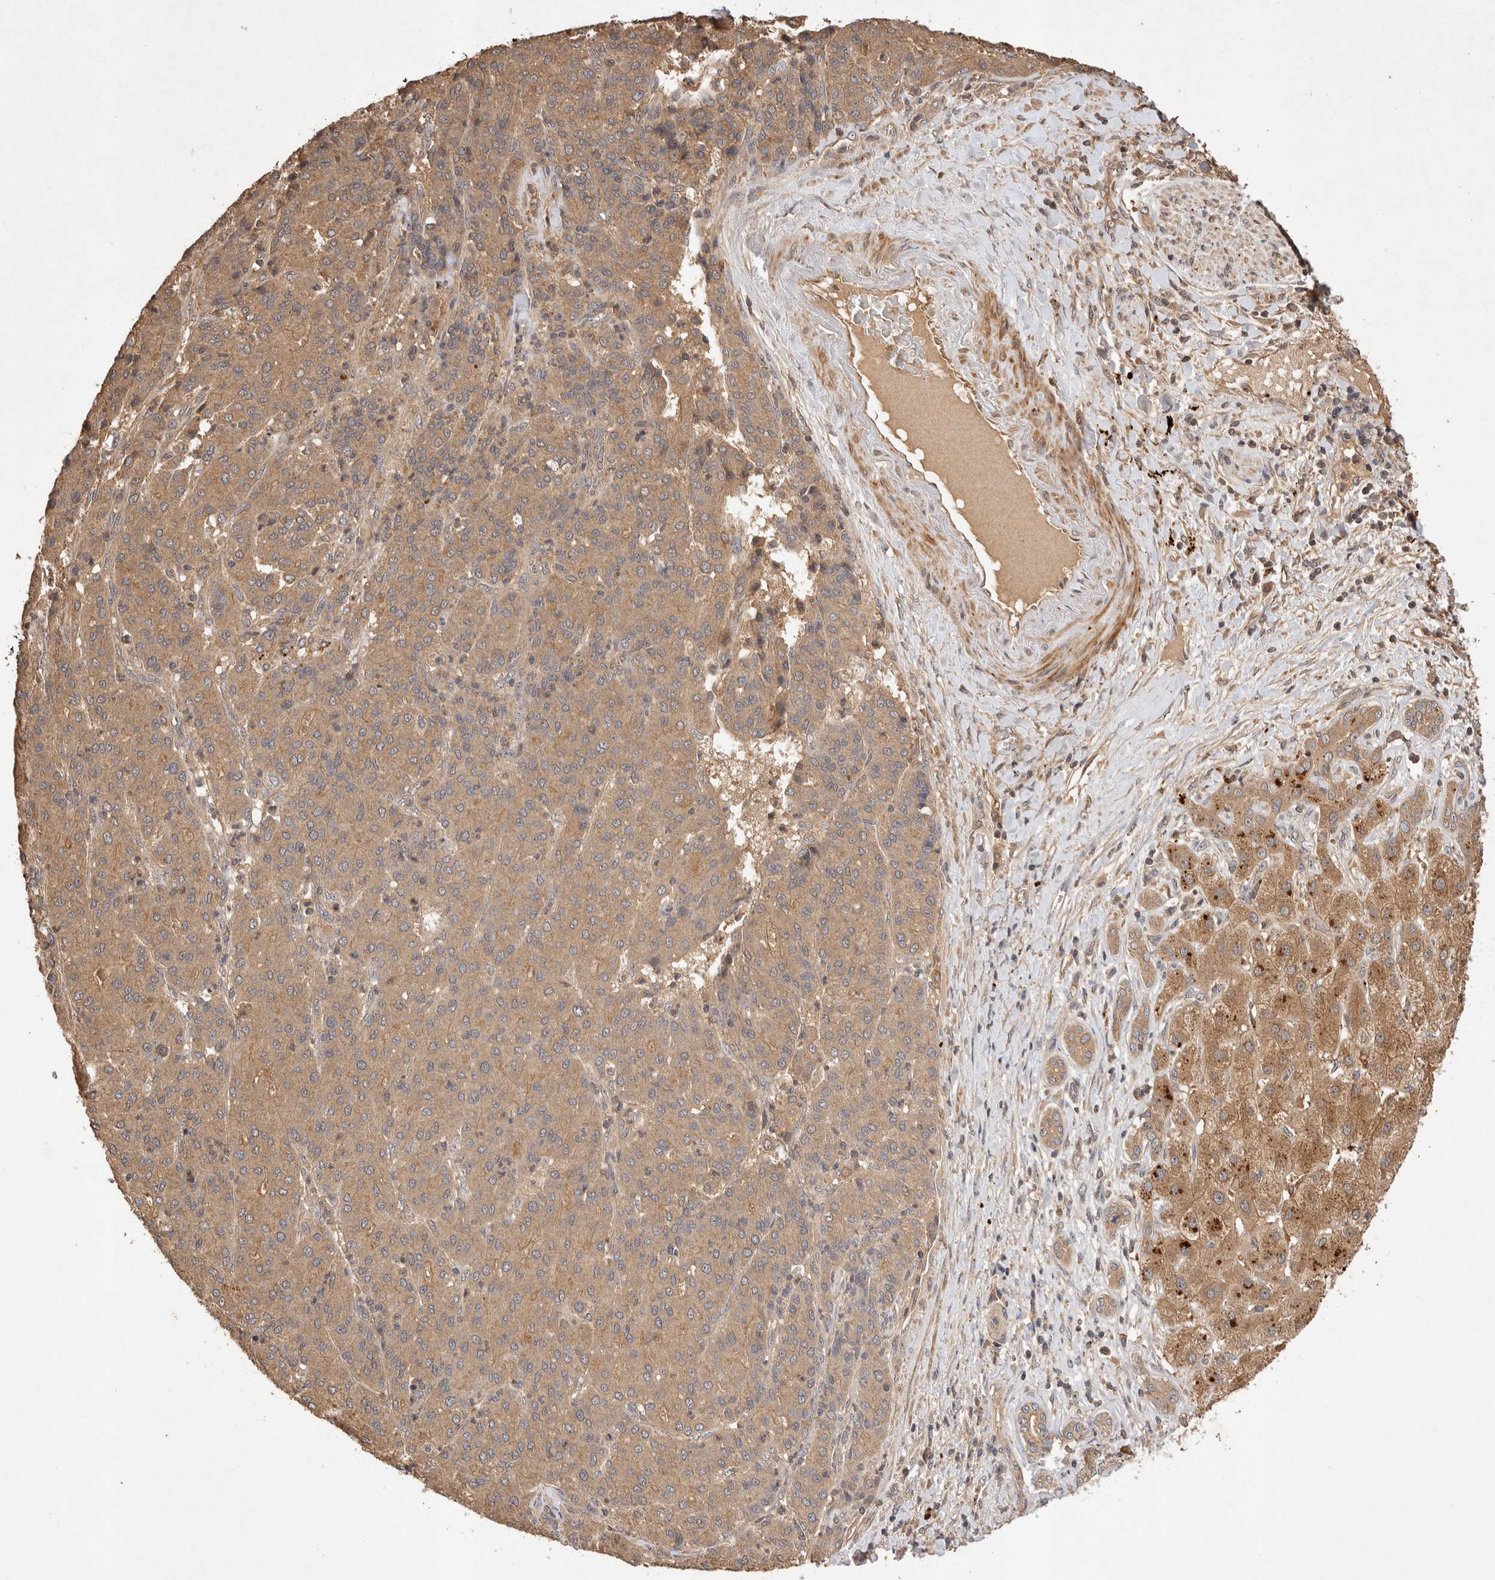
{"staining": {"intensity": "moderate", "quantity": ">75%", "location": "cytoplasmic/membranous"}, "tissue": "liver cancer", "cell_type": "Tumor cells", "image_type": "cancer", "snomed": [{"axis": "morphology", "description": "Carcinoma, Hepatocellular, NOS"}, {"axis": "topography", "description": "Liver"}], "caption": "A histopathology image of human liver hepatocellular carcinoma stained for a protein exhibits moderate cytoplasmic/membranous brown staining in tumor cells.", "gene": "NSMAF", "patient": {"sex": "male", "age": 65}}